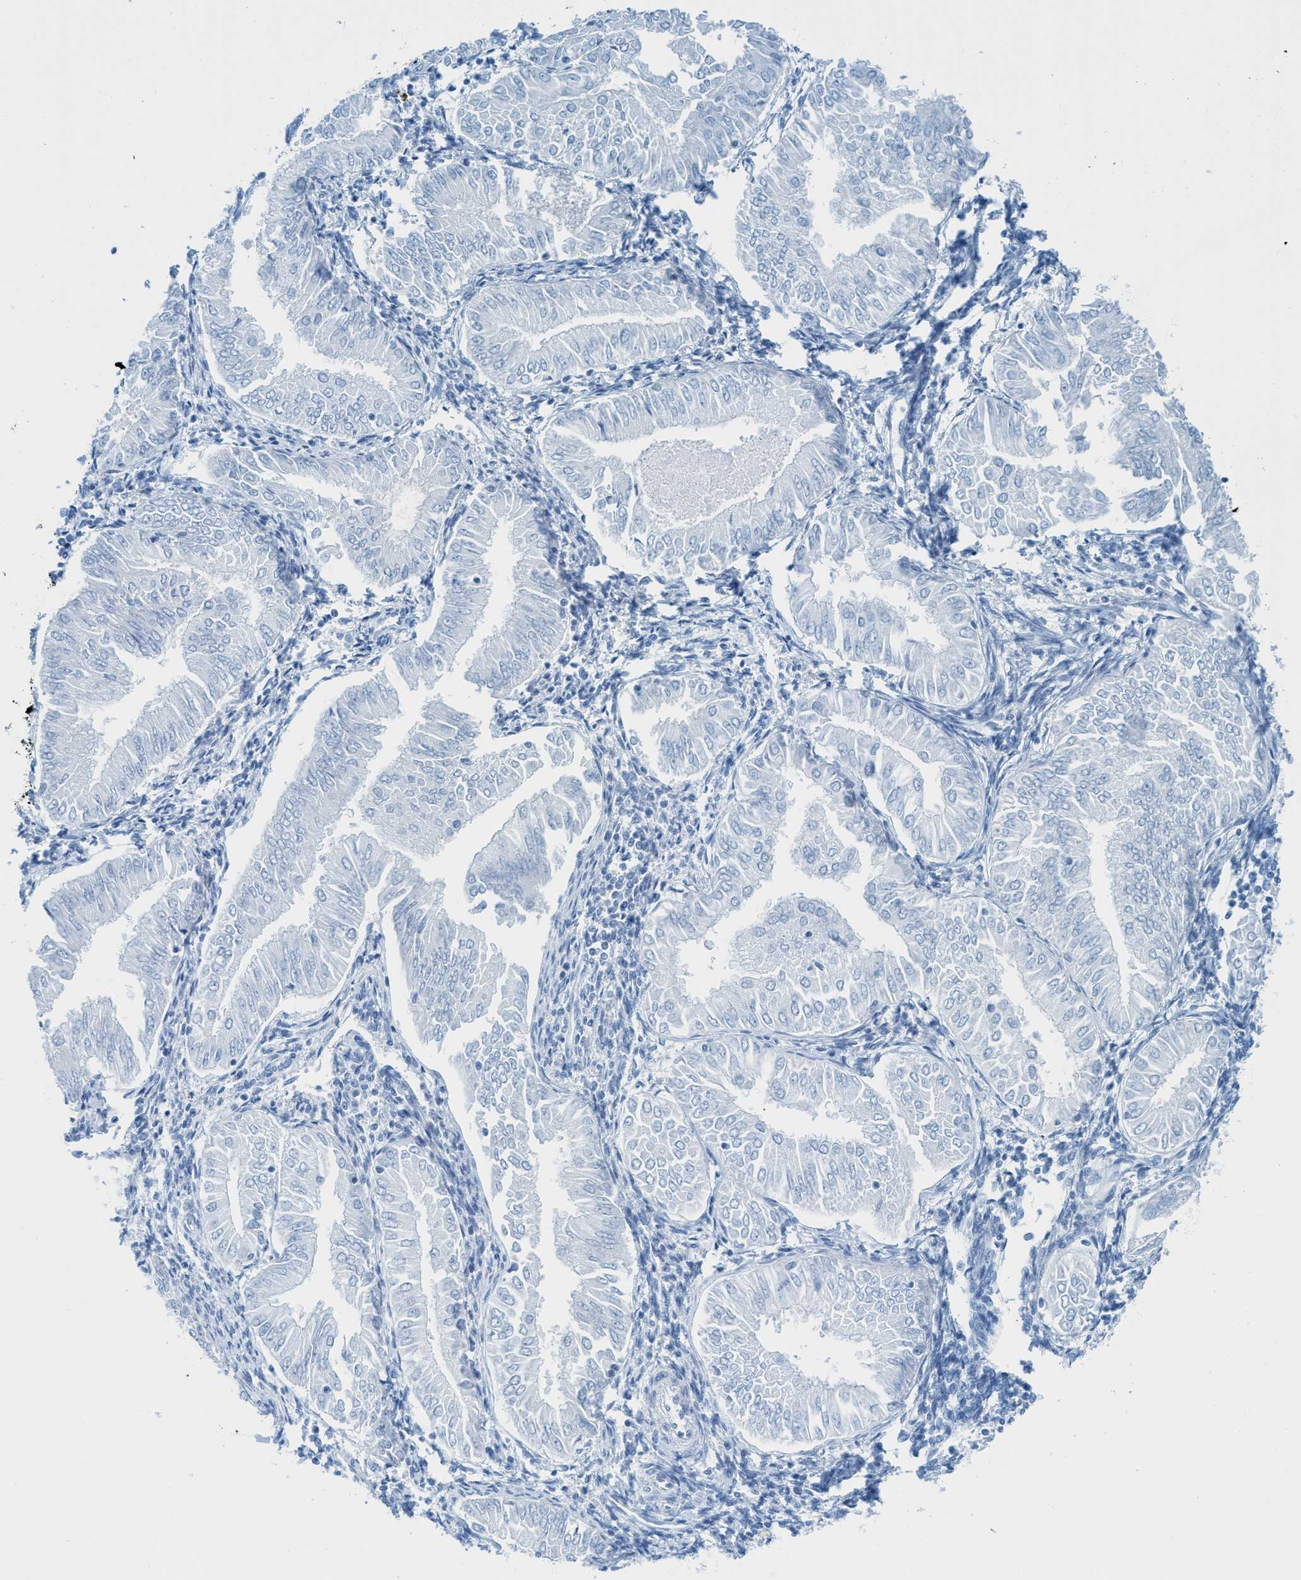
{"staining": {"intensity": "negative", "quantity": "none", "location": "none"}, "tissue": "endometrial cancer", "cell_type": "Tumor cells", "image_type": "cancer", "snomed": [{"axis": "morphology", "description": "Adenocarcinoma, NOS"}, {"axis": "topography", "description": "Endometrium"}], "caption": "This micrograph is of endometrial adenocarcinoma stained with IHC to label a protein in brown with the nuclei are counter-stained blue. There is no positivity in tumor cells.", "gene": "C21orf62", "patient": {"sex": "female", "age": 53}}